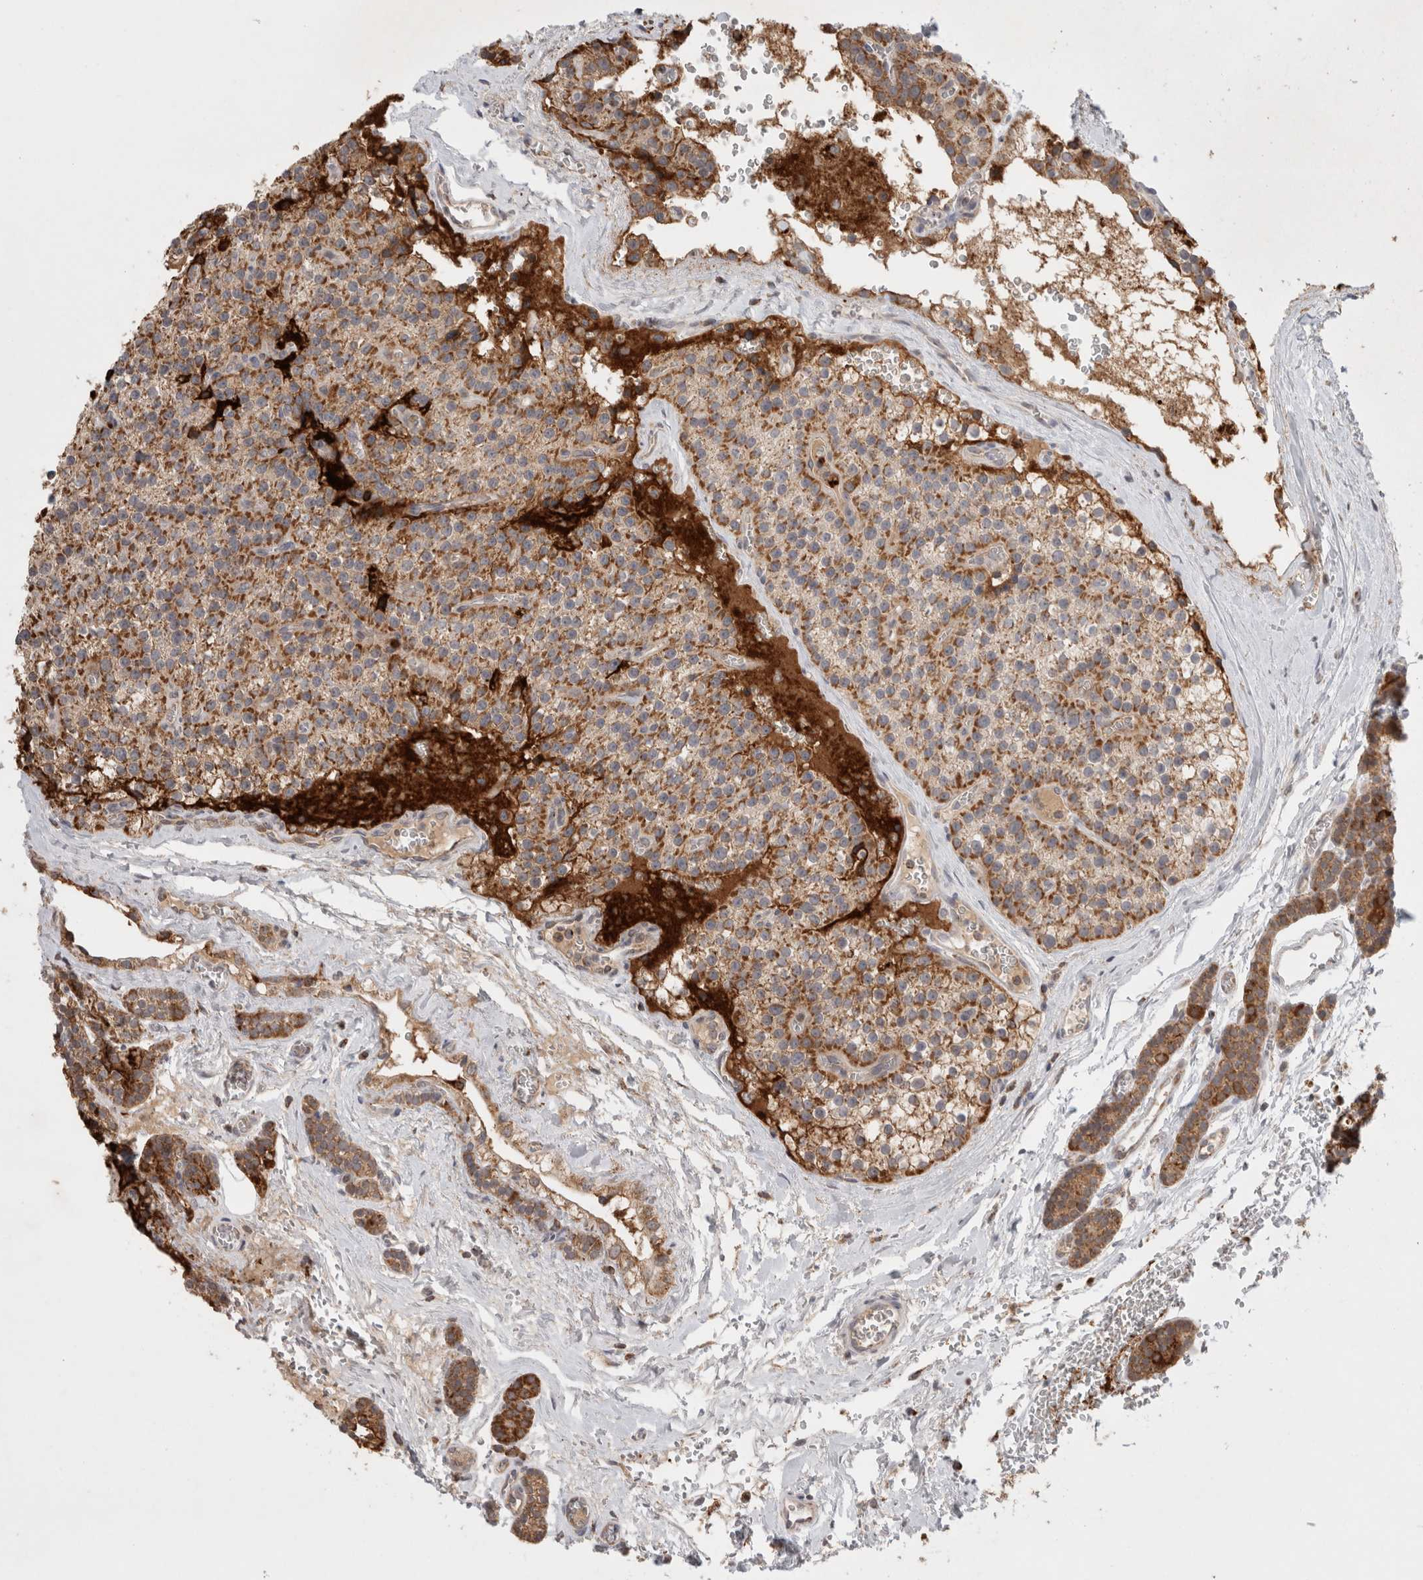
{"staining": {"intensity": "strong", "quantity": ">75%", "location": "cytoplasmic/membranous"}, "tissue": "parathyroid gland", "cell_type": "Glandular cells", "image_type": "normal", "snomed": [{"axis": "morphology", "description": "Normal tissue, NOS"}, {"axis": "topography", "description": "Parathyroid gland"}], "caption": "The image displays immunohistochemical staining of unremarkable parathyroid gland. There is strong cytoplasmic/membranous positivity is present in about >75% of glandular cells.", "gene": "HROB", "patient": {"sex": "female", "age": 64}}